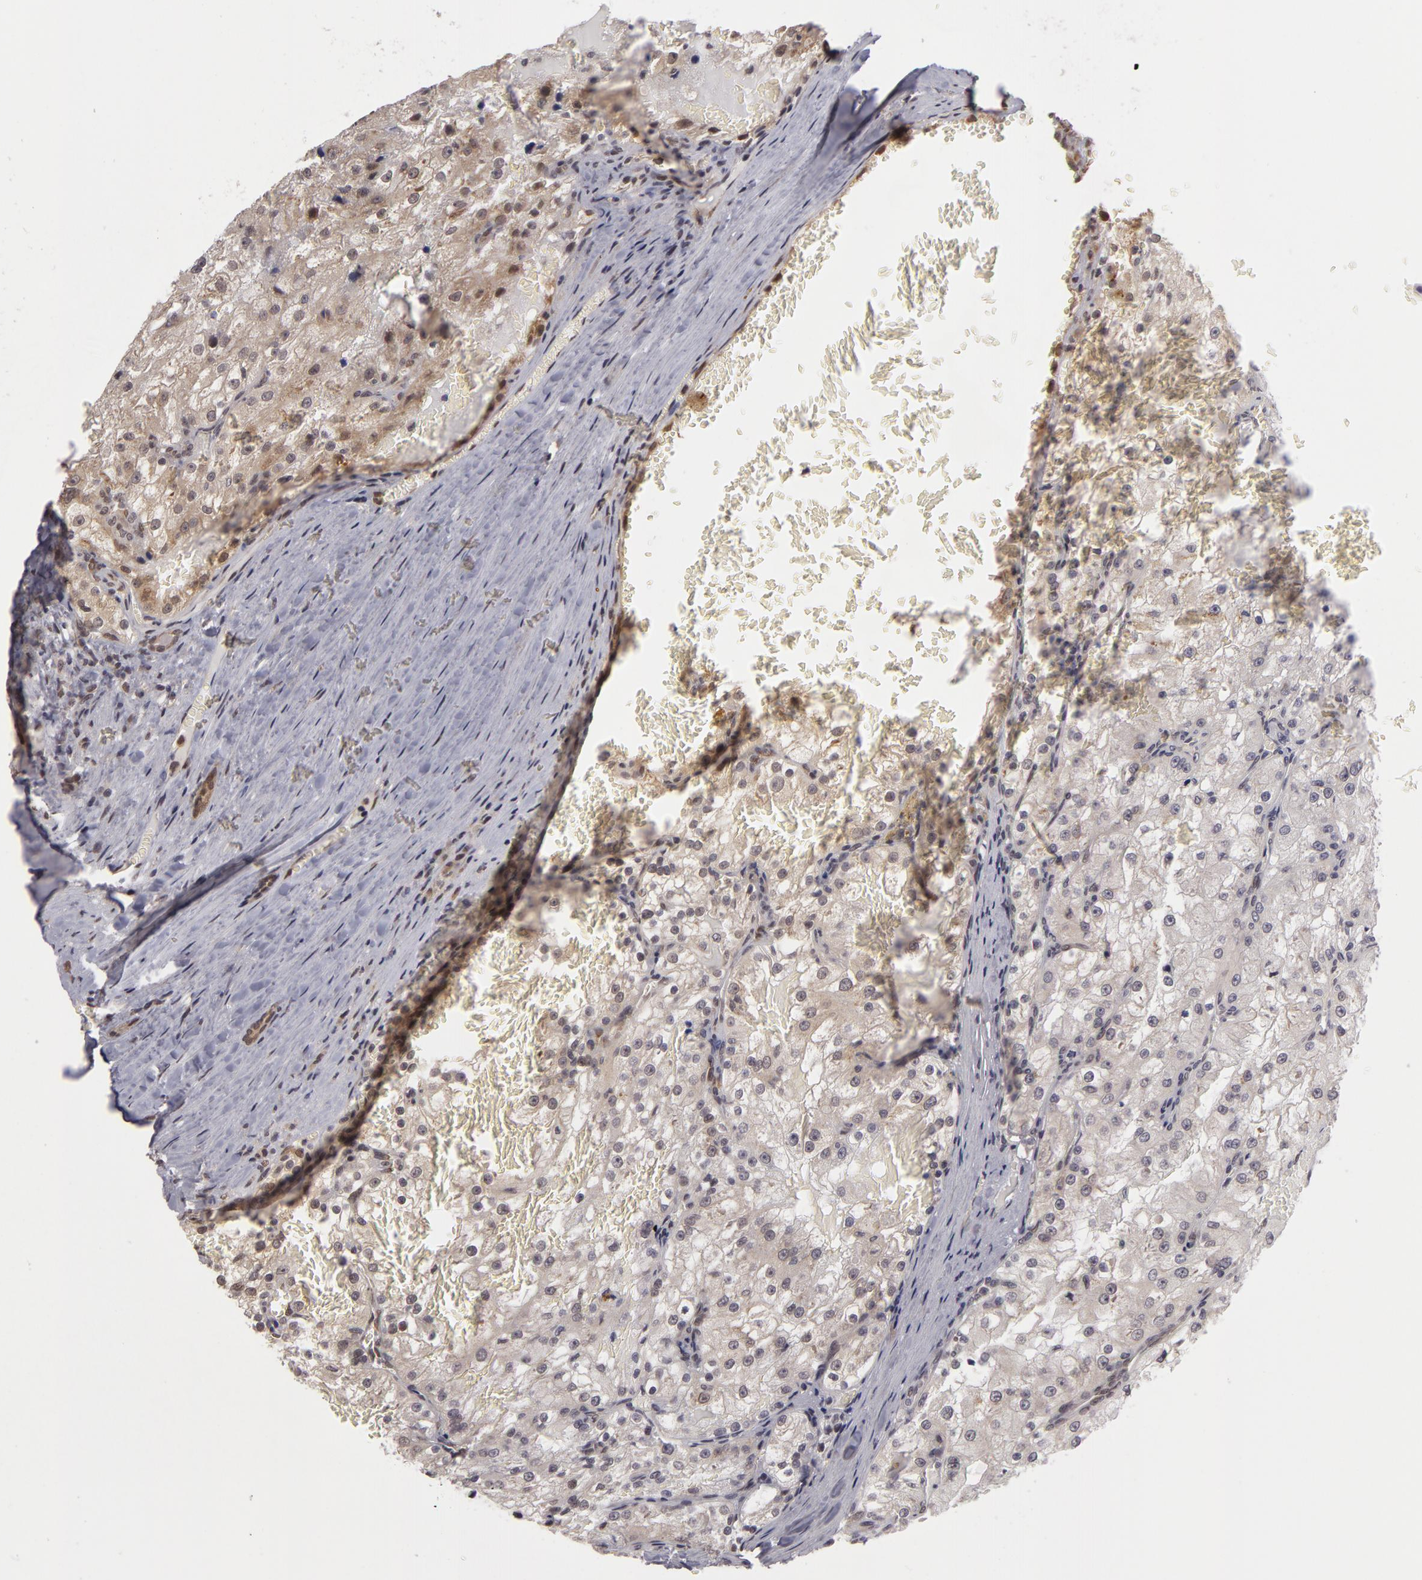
{"staining": {"intensity": "weak", "quantity": "<25%", "location": "cytoplasmic/membranous,nuclear"}, "tissue": "renal cancer", "cell_type": "Tumor cells", "image_type": "cancer", "snomed": [{"axis": "morphology", "description": "Adenocarcinoma, NOS"}, {"axis": "topography", "description": "Kidney"}], "caption": "Protein analysis of renal cancer (adenocarcinoma) shows no significant positivity in tumor cells.", "gene": "ZNF133", "patient": {"sex": "female", "age": 74}}